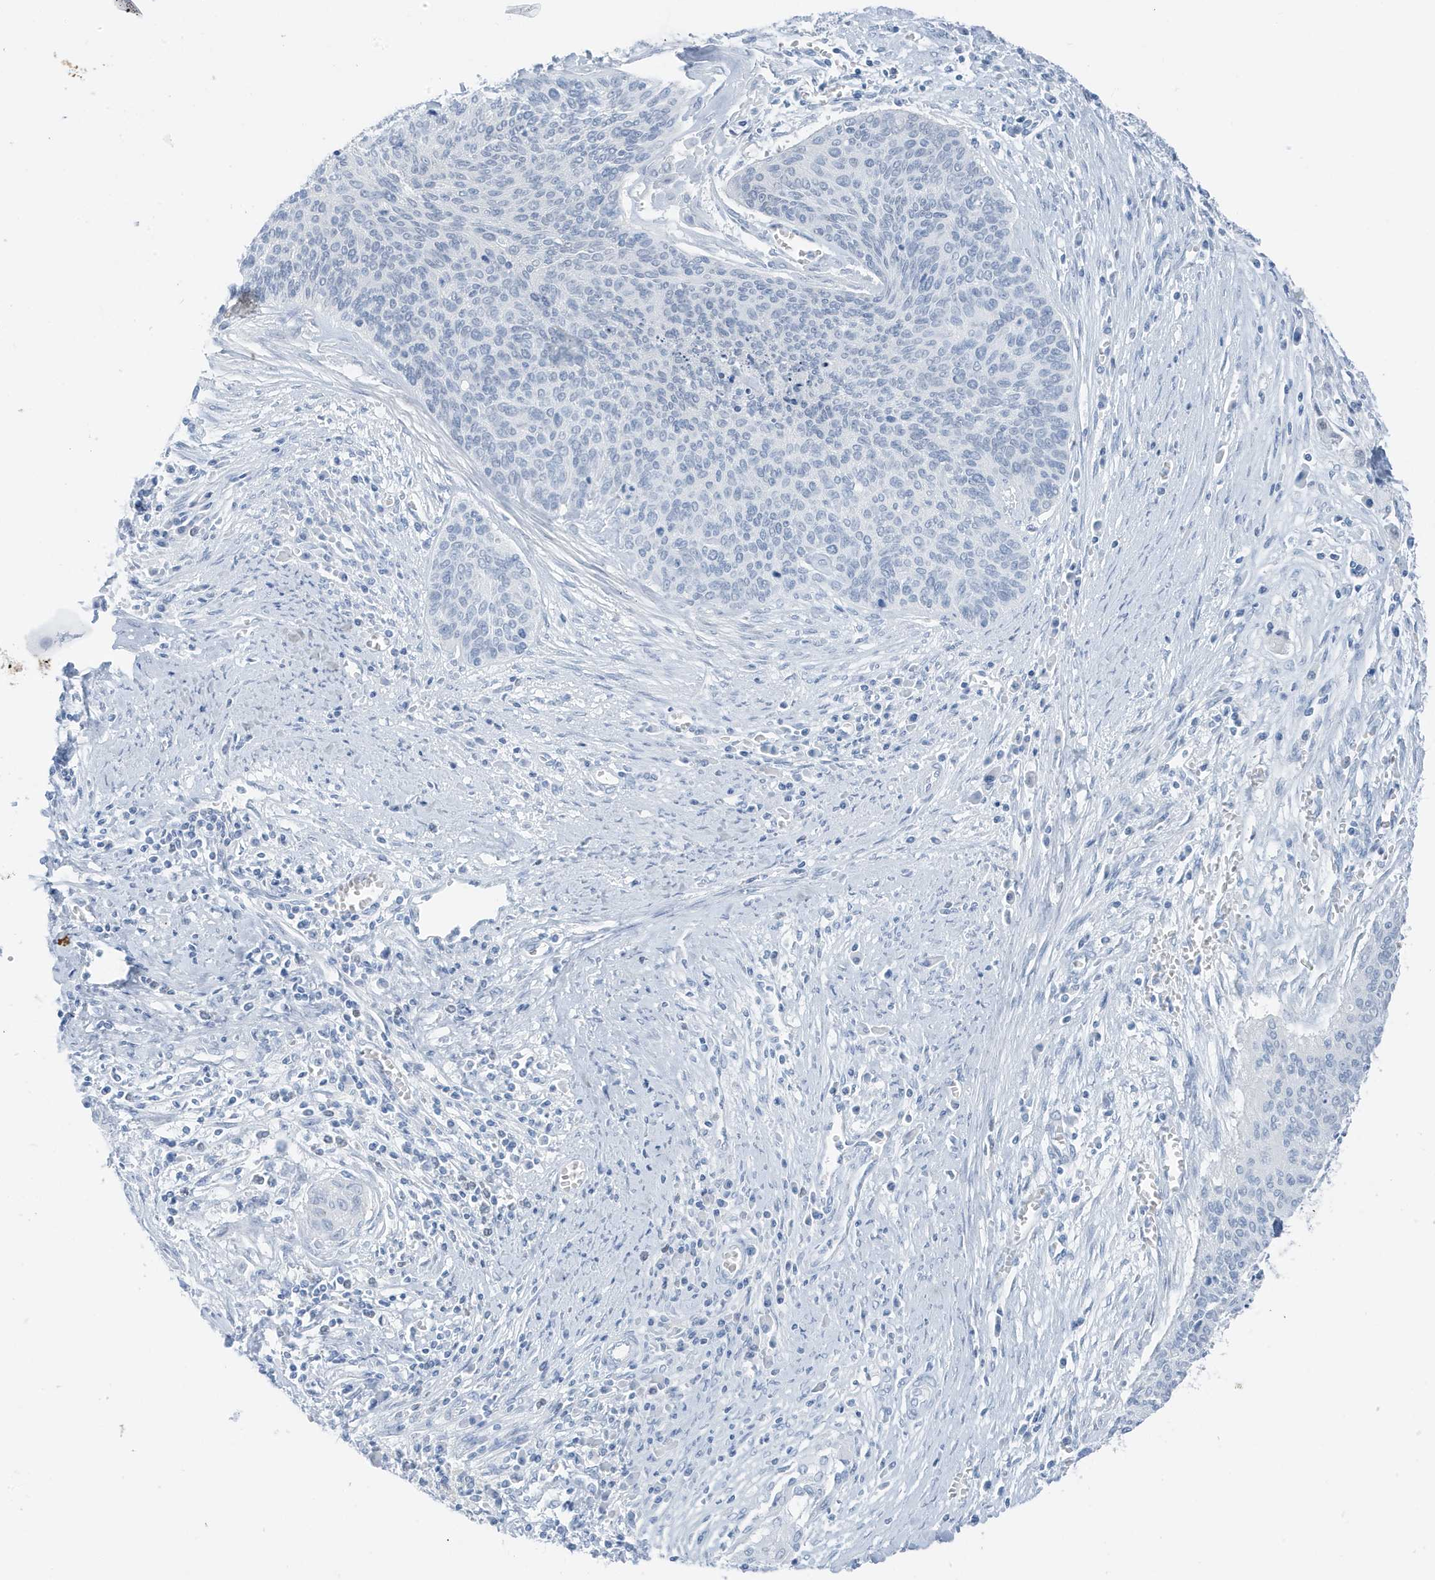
{"staining": {"intensity": "negative", "quantity": "none", "location": "none"}, "tissue": "cervical cancer", "cell_type": "Tumor cells", "image_type": "cancer", "snomed": [{"axis": "morphology", "description": "Squamous cell carcinoma, NOS"}, {"axis": "topography", "description": "Cervix"}], "caption": "Protein analysis of cervical cancer exhibits no significant expression in tumor cells.", "gene": "ZFP64", "patient": {"sex": "female", "age": 55}}